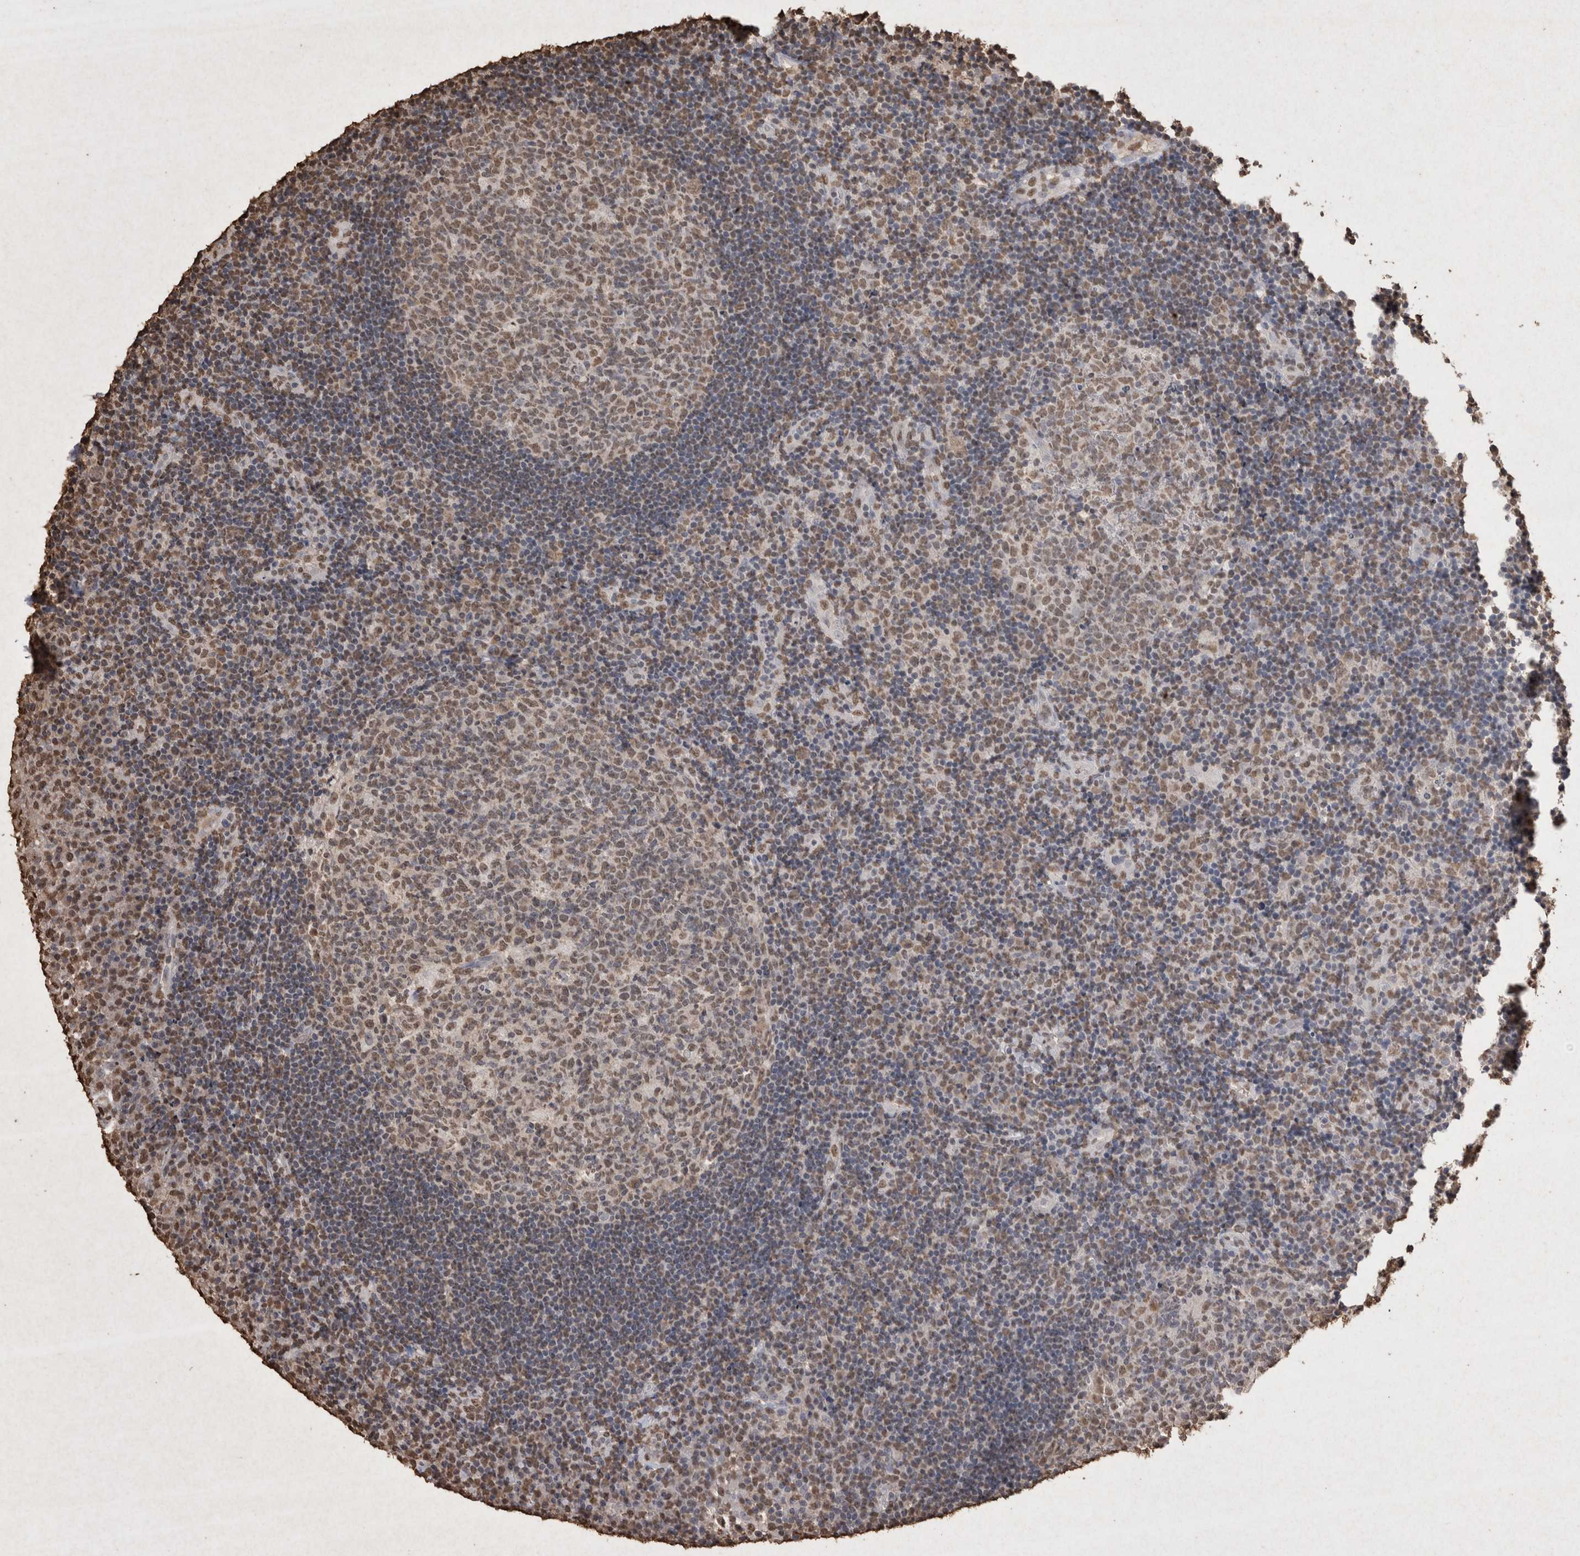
{"staining": {"intensity": "moderate", "quantity": ">75%", "location": "nuclear"}, "tissue": "tonsil", "cell_type": "Germinal center cells", "image_type": "normal", "snomed": [{"axis": "morphology", "description": "Normal tissue, NOS"}, {"axis": "topography", "description": "Tonsil"}], "caption": "Protein staining by IHC displays moderate nuclear staining in approximately >75% of germinal center cells in normal tonsil.", "gene": "POU5F1", "patient": {"sex": "female", "age": 40}}